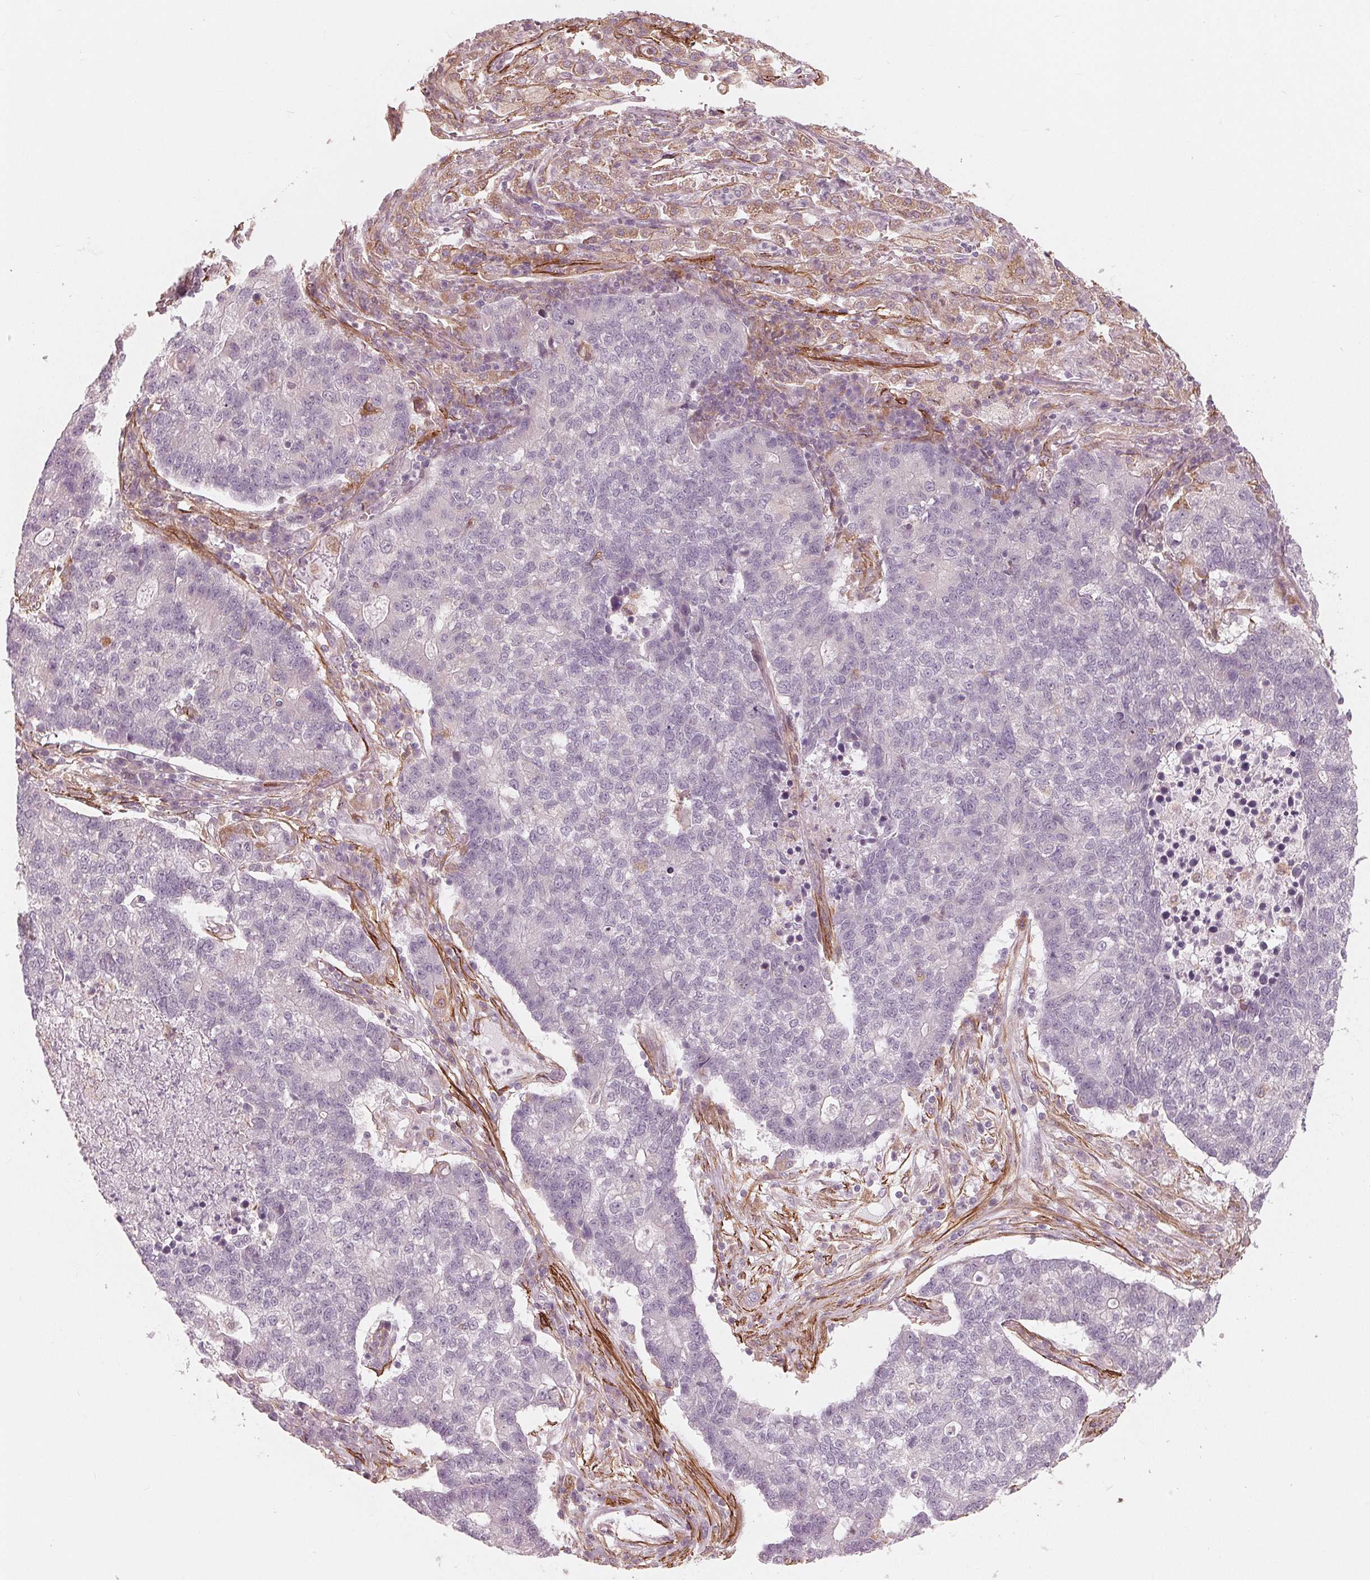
{"staining": {"intensity": "negative", "quantity": "none", "location": "none"}, "tissue": "lung cancer", "cell_type": "Tumor cells", "image_type": "cancer", "snomed": [{"axis": "morphology", "description": "Adenocarcinoma, NOS"}, {"axis": "topography", "description": "Lung"}], "caption": "Immunohistochemistry micrograph of neoplastic tissue: lung adenocarcinoma stained with DAB shows no significant protein positivity in tumor cells.", "gene": "MIER3", "patient": {"sex": "male", "age": 57}}